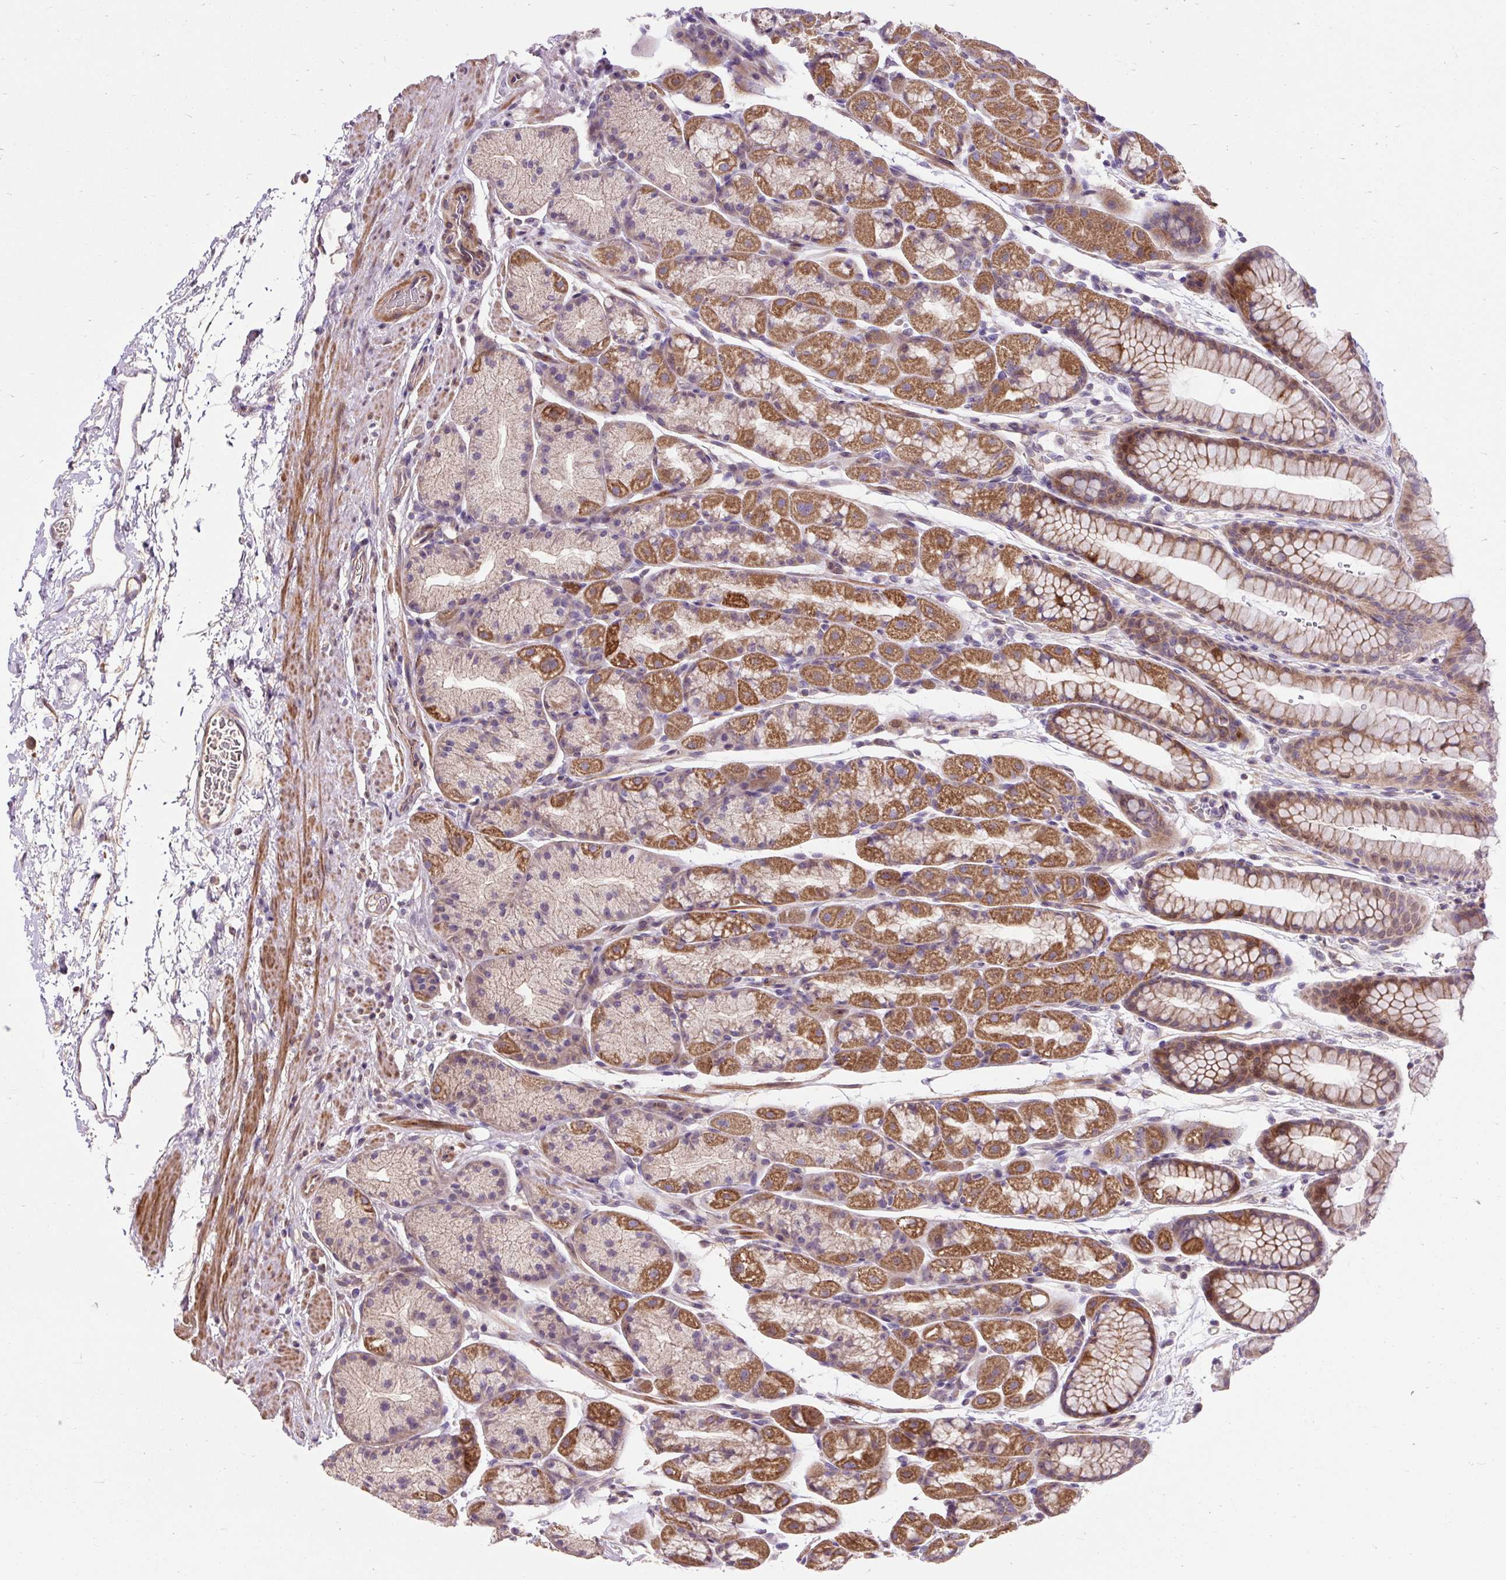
{"staining": {"intensity": "moderate", "quantity": "25%-75%", "location": "cytoplasmic/membranous"}, "tissue": "stomach", "cell_type": "Glandular cells", "image_type": "normal", "snomed": [{"axis": "morphology", "description": "Normal tissue, NOS"}, {"axis": "topography", "description": "Stomach, lower"}], "caption": "Immunohistochemistry histopathology image of normal stomach: stomach stained using IHC demonstrates medium levels of moderate protein expression localized specifically in the cytoplasmic/membranous of glandular cells, appearing as a cytoplasmic/membranous brown color.", "gene": "PRIMPOL", "patient": {"sex": "male", "age": 67}}